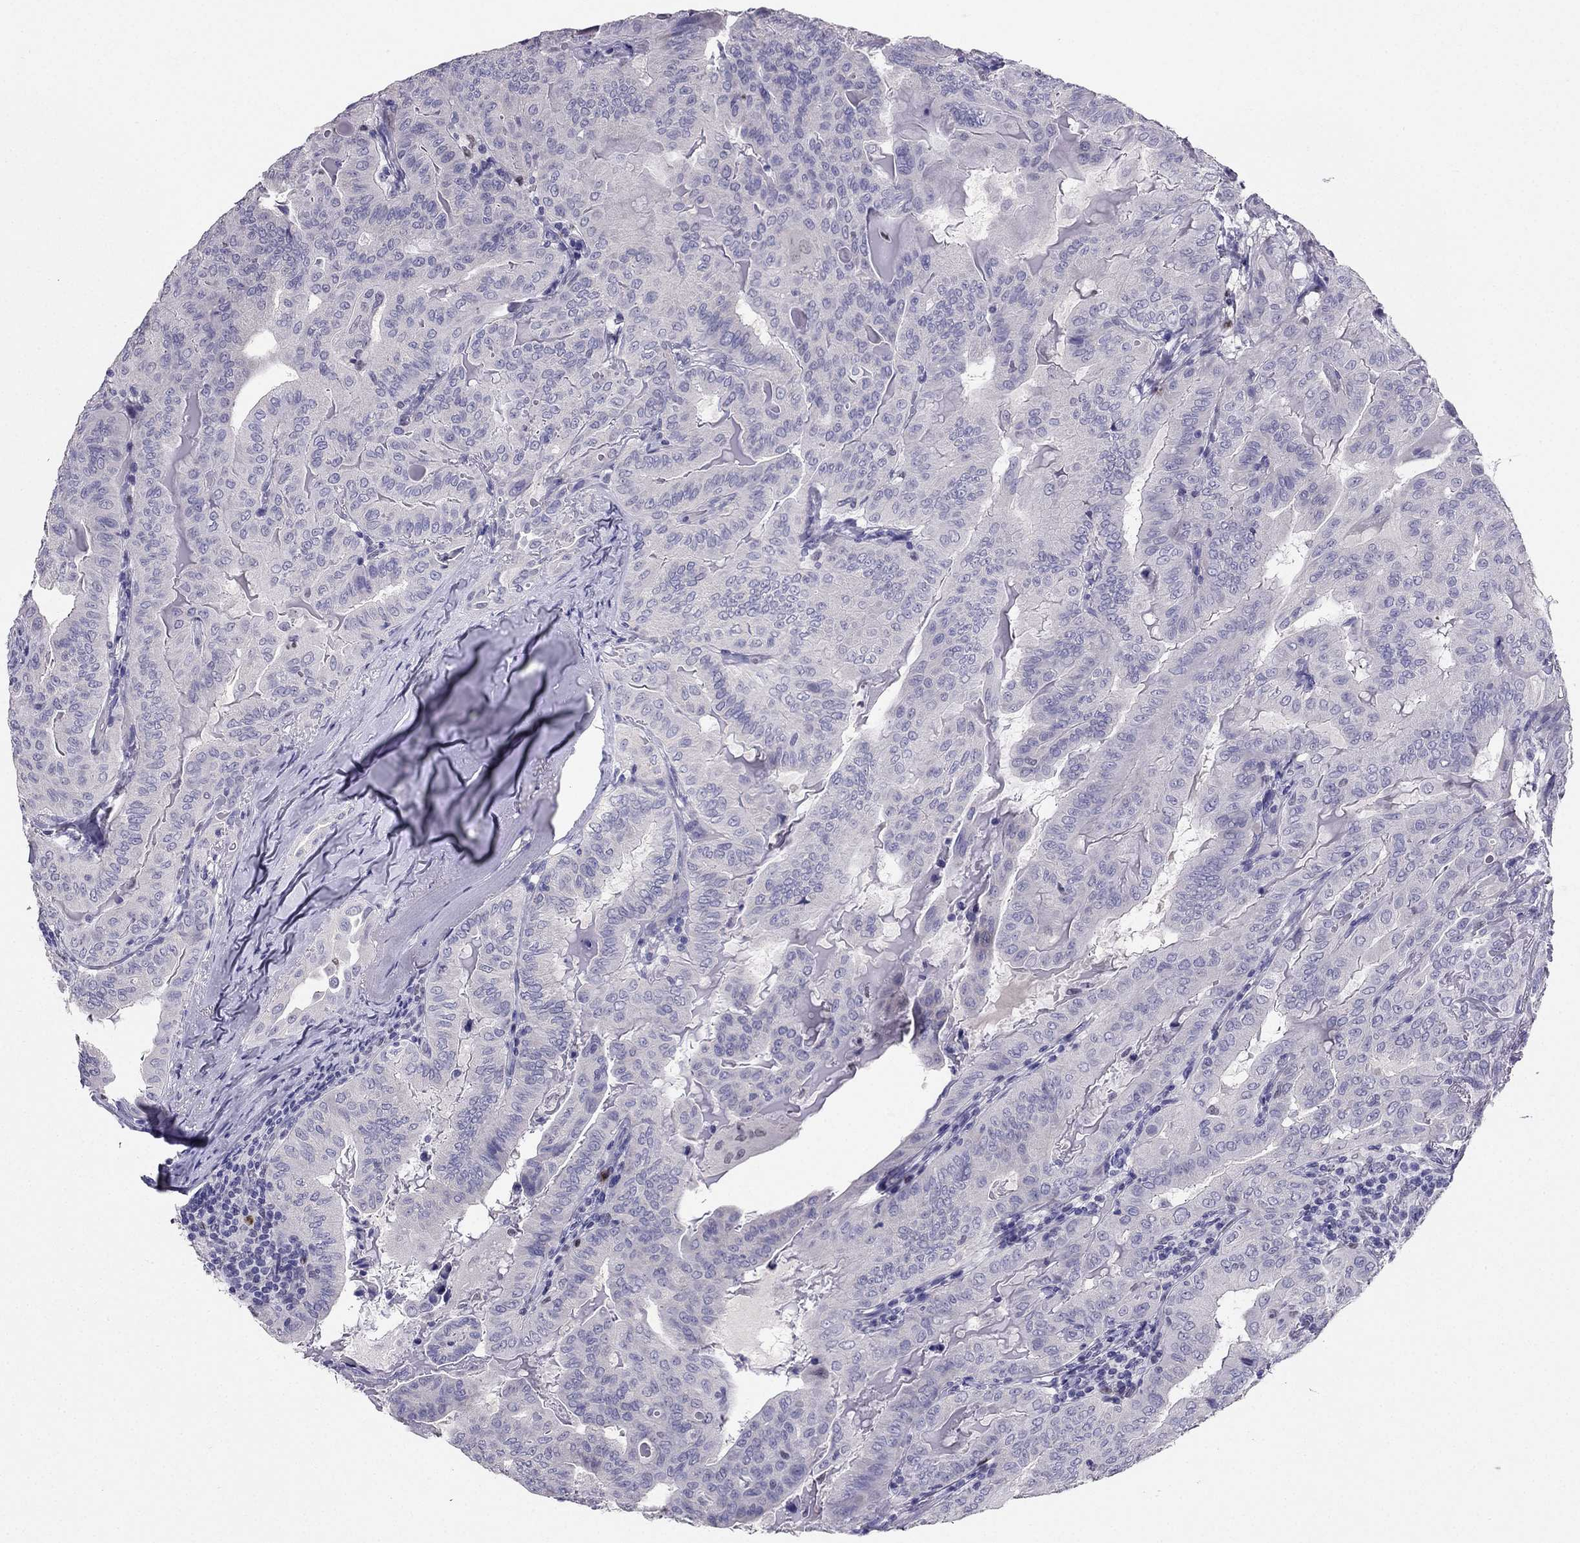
{"staining": {"intensity": "negative", "quantity": "none", "location": "none"}, "tissue": "thyroid cancer", "cell_type": "Tumor cells", "image_type": "cancer", "snomed": [{"axis": "morphology", "description": "Papillary adenocarcinoma, NOS"}, {"axis": "topography", "description": "Thyroid gland"}], "caption": "This is an IHC histopathology image of human thyroid cancer (papillary adenocarcinoma). There is no expression in tumor cells.", "gene": "ARID3A", "patient": {"sex": "female", "age": 68}}